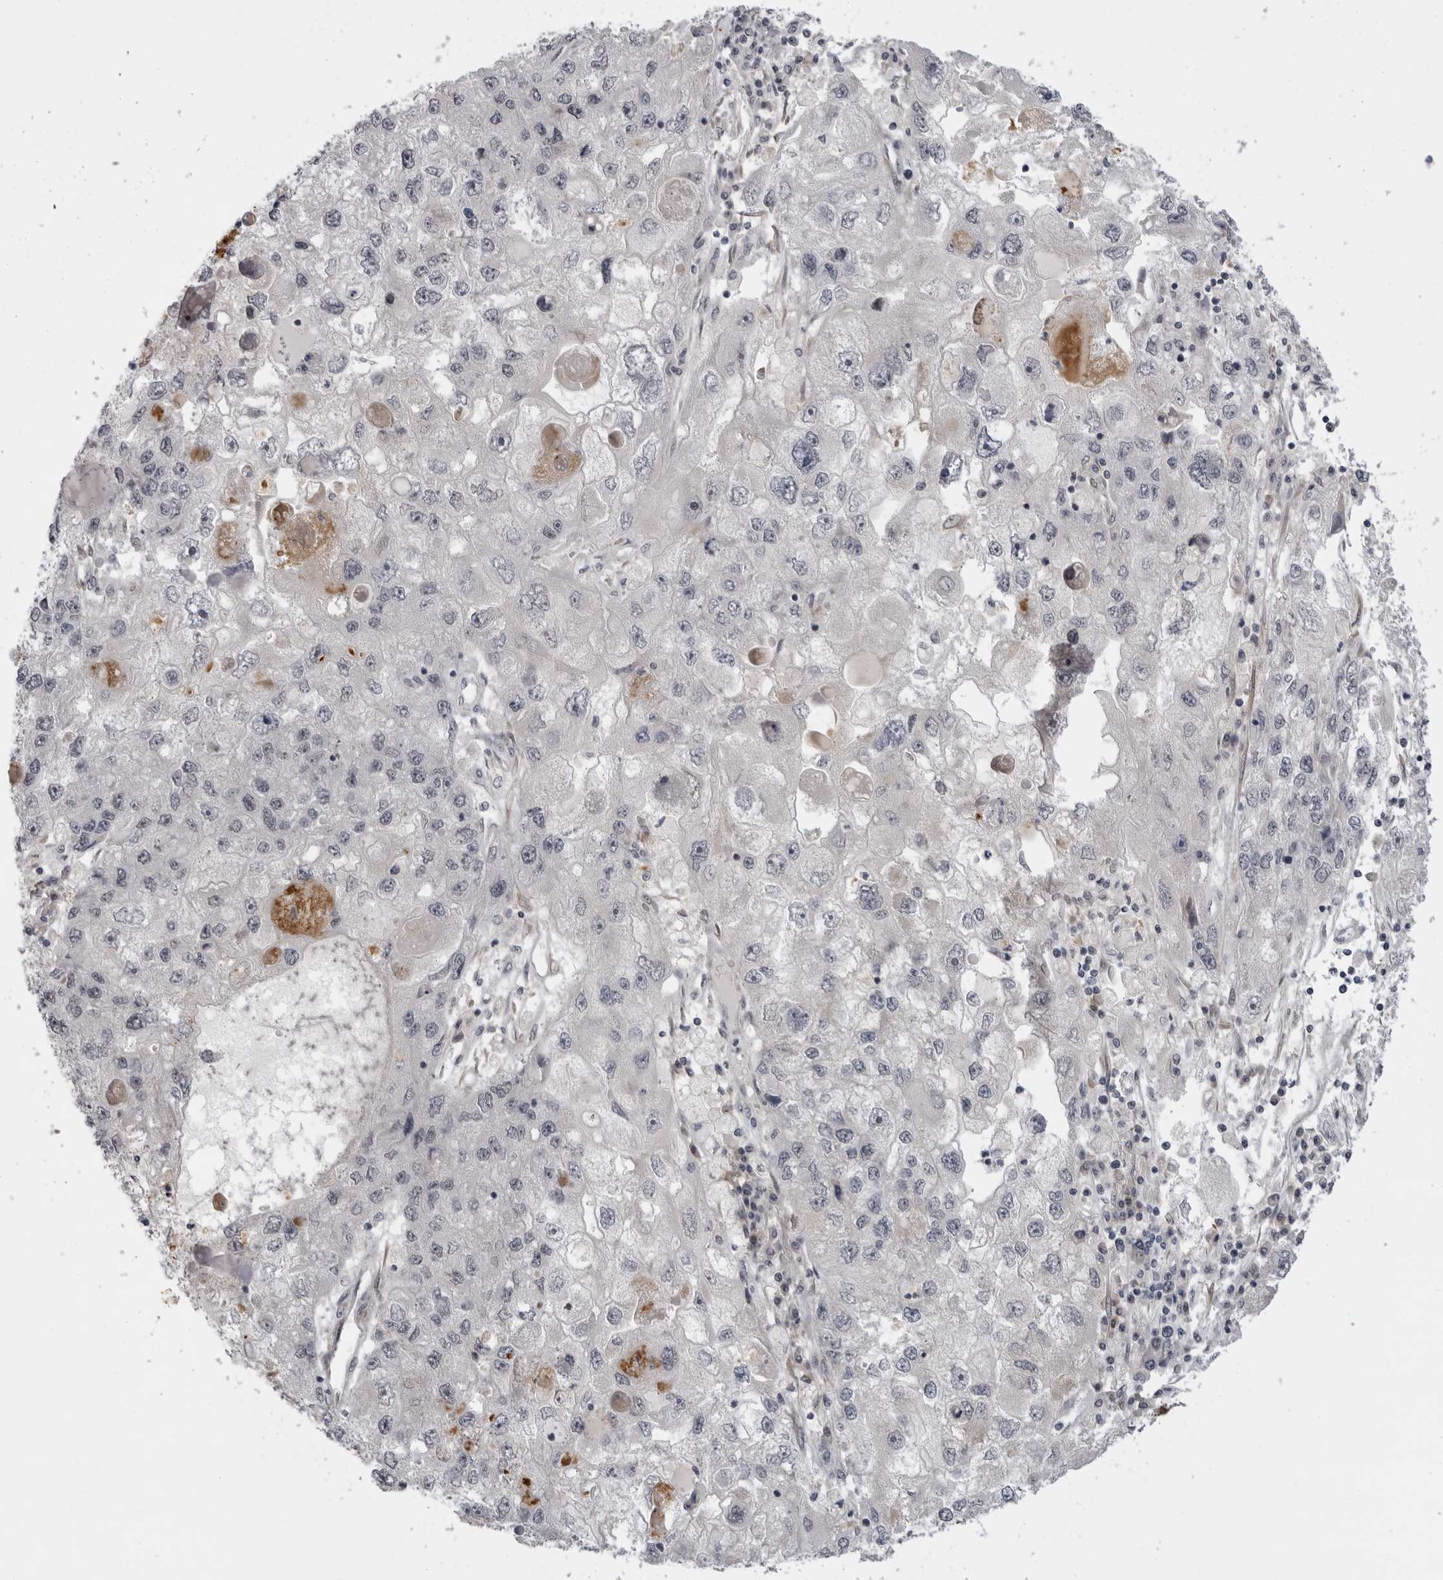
{"staining": {"intensity": "negative", "quantity": "none", "location": "none"}, "tissue": "endometrial cancer", "cell_type": "Tumor cells", "image_type": "cancer", "snomed": [{"axis": "morphology", "description": "Adenocarcinoma, NOS"}, {"axis": "topography", "description": "Endometrium"}], "caption": "The histopathology image demonstrates no significant positivity in tumor cells of endometrial adenocarcinoma. The staining was performed using DAB (3,3'-diaminobenzidine) to visualize the protein expression in brown, while the nuclei were stained in blue with hematoxylin (Magnification: 20x).", "gene": "ALPK2", "patient": {"sex": "female", "age": 49}}